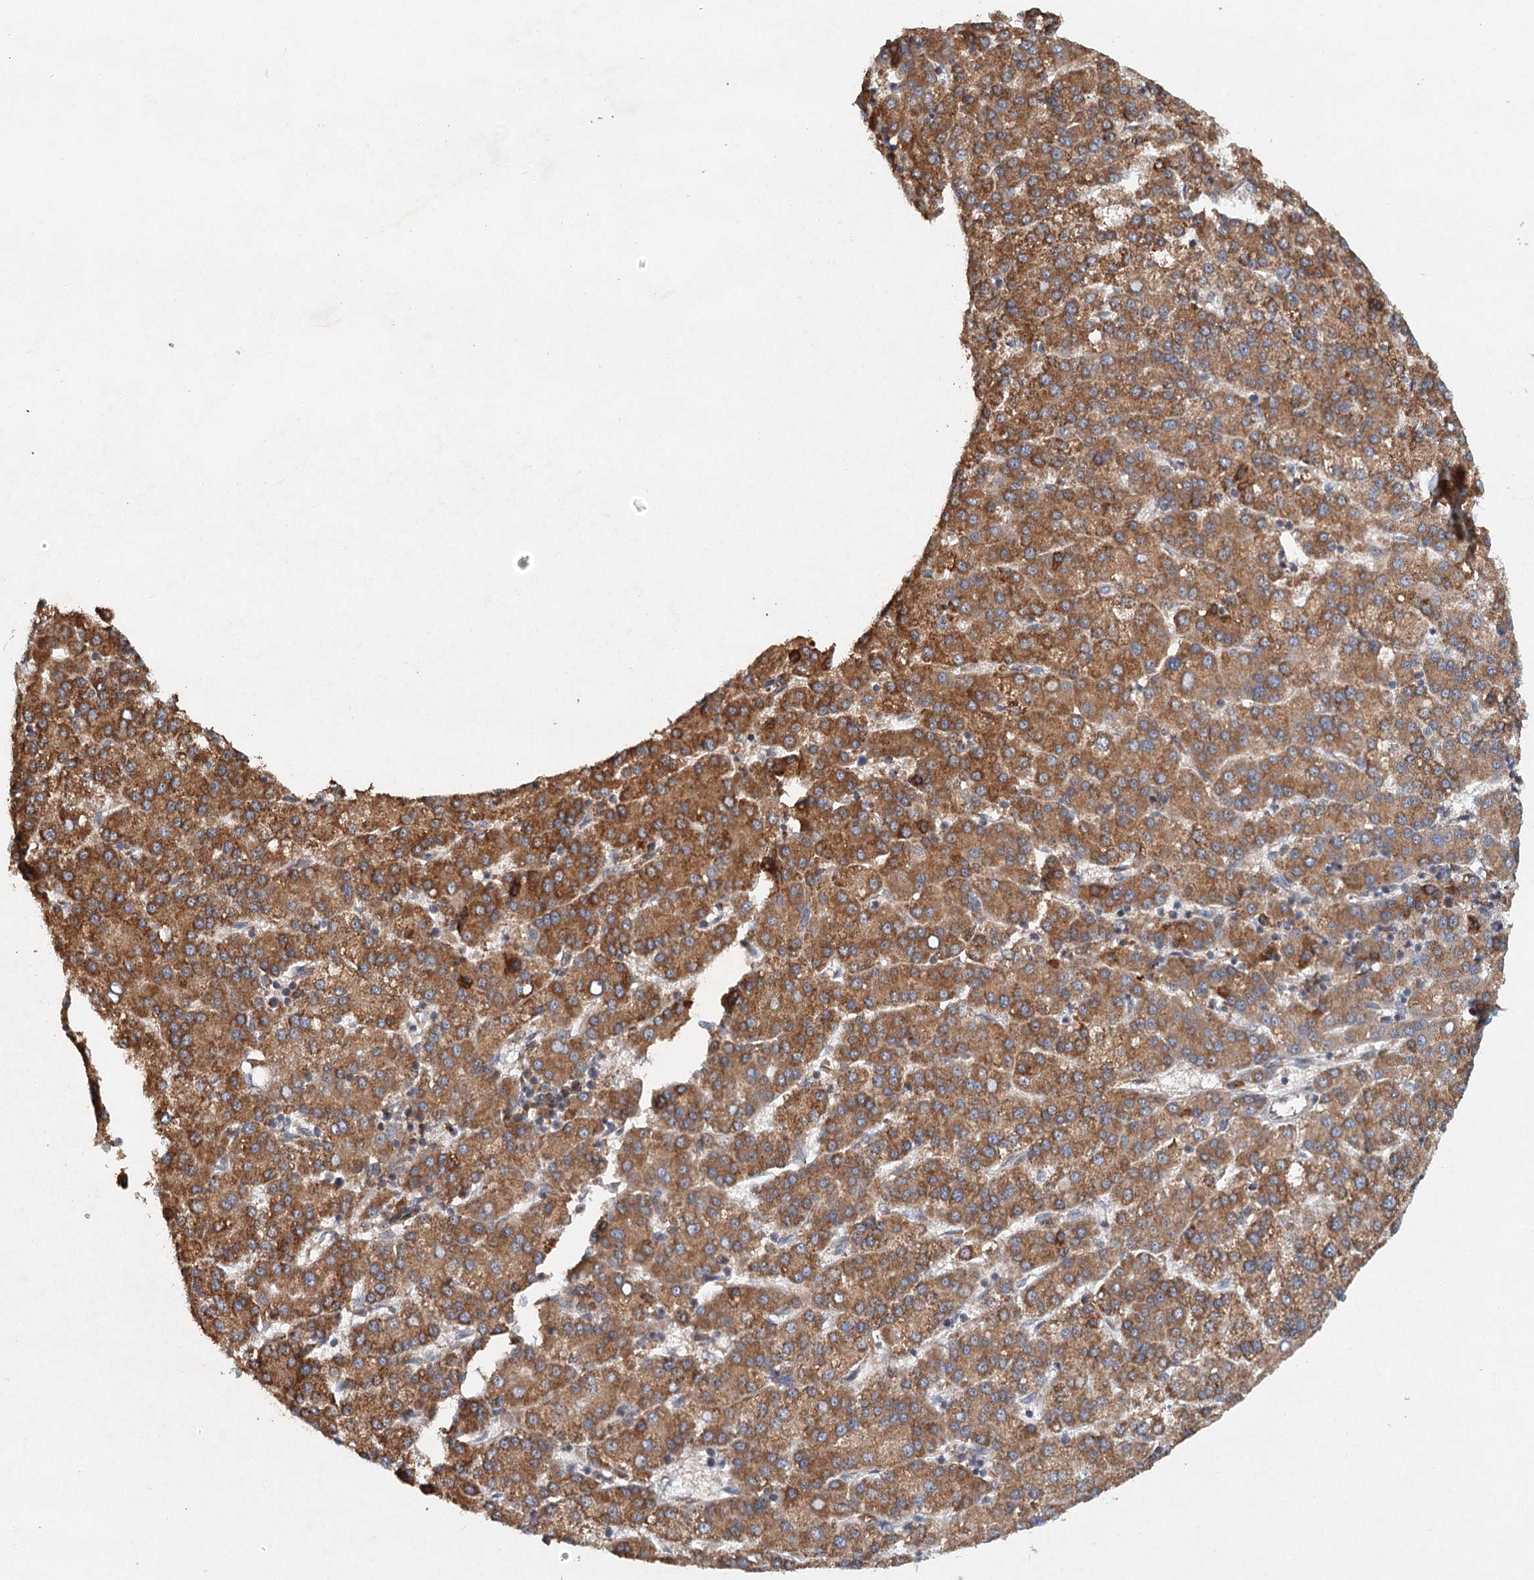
{"staining": {"intensity": "moderate", "quantity": ">75%", "location": "cytoplasmic/membranous"}, "tissue": "liver cancer", "cell_type": "Tumor cells", "image_type": "cancer", "snomed": [{"axis": "morphology", "description": "Carcinoma, Hepatocellular, NOS"}, {"axis": "topography", "description": "Liver"}], "caption": "A brown stain highlights moderate cytoplasmic/membranous positivity of a protein in human hepatocellular carcinoma (liver) tumor cells.", "gene": "SRPX2", "patient": {"sex": "female", "age": 58}}